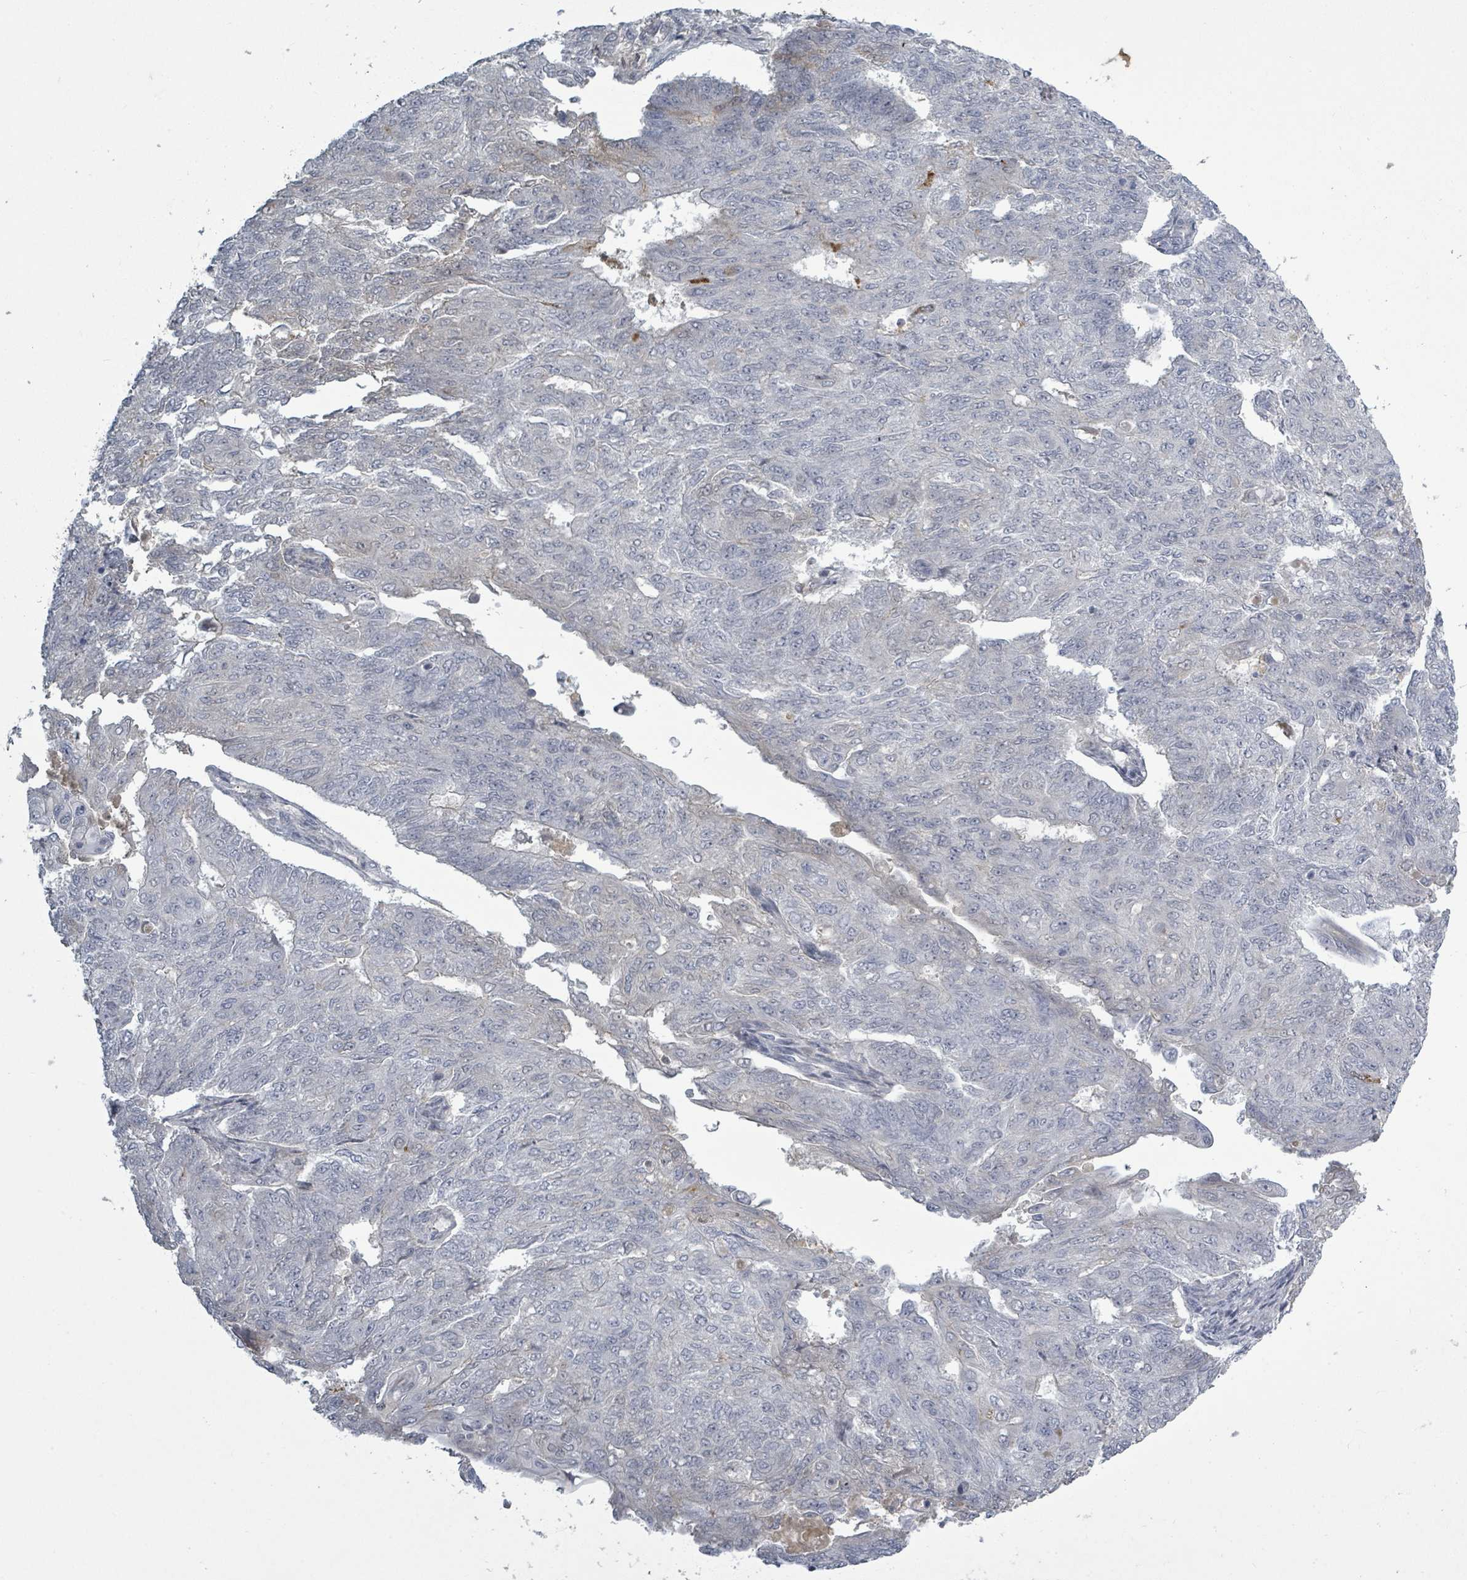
{"staining": {"intensity": "negative", "quantity": "none", "location": "none"}, "tissue": "endometrial cancer", "cell_type": "Tumor cells", "image_type": "cancer", "snomed": [{"axis": "morphology", "description": "Adenocarcinoma, NOS"}, {"axis": "topography", "description": "Endometrium"}], "caption": "DAB (3,3'-diaminobenzidine) immunohistochemical staining of endometrial cancer displays no significant positivity in tumor cells.", "gene": "LEFTY2", "patient": {"sex": "female", "age": 32}}